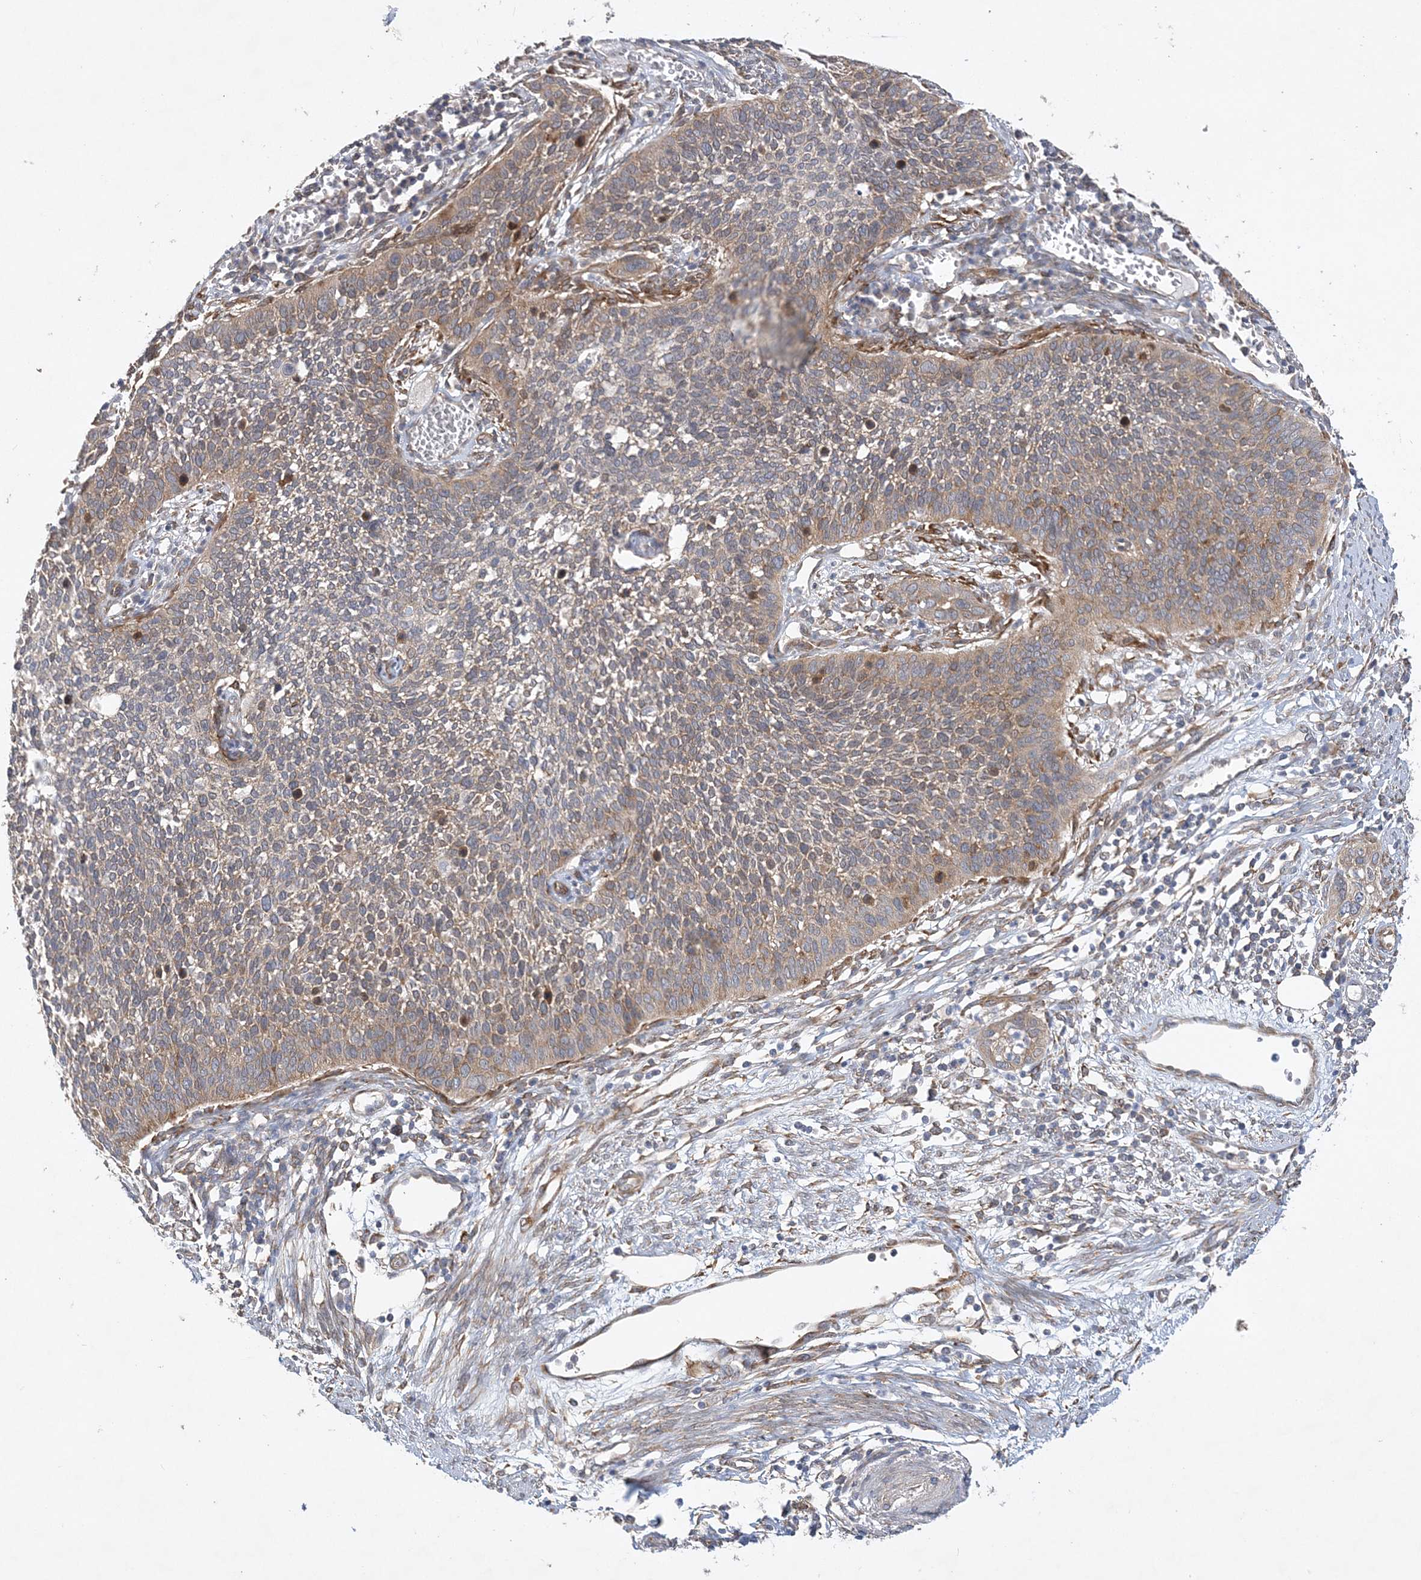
{"staining": {"intensity": "weak", "quantity": "25%-75%", "location": "cytoplasmic/membranous"}, "tissue": "cervical cancer", "cell_type": "Tumor cells", "image_type": "cancer", "snomed": [{"axis": "morphology", "description": "Squamous cell carcinoma, NOS"}, {"axis": "topography", "description": "Cervix"}], "caption": "Protein expression analysis of human squamous cell carcinoma (cervical) reveals weak cytoplasmic/membranous positivity in about 25%-75% of tumor cells.", "gene": "MAP4K5", "patient": {"sex": "female", "age": 34}}